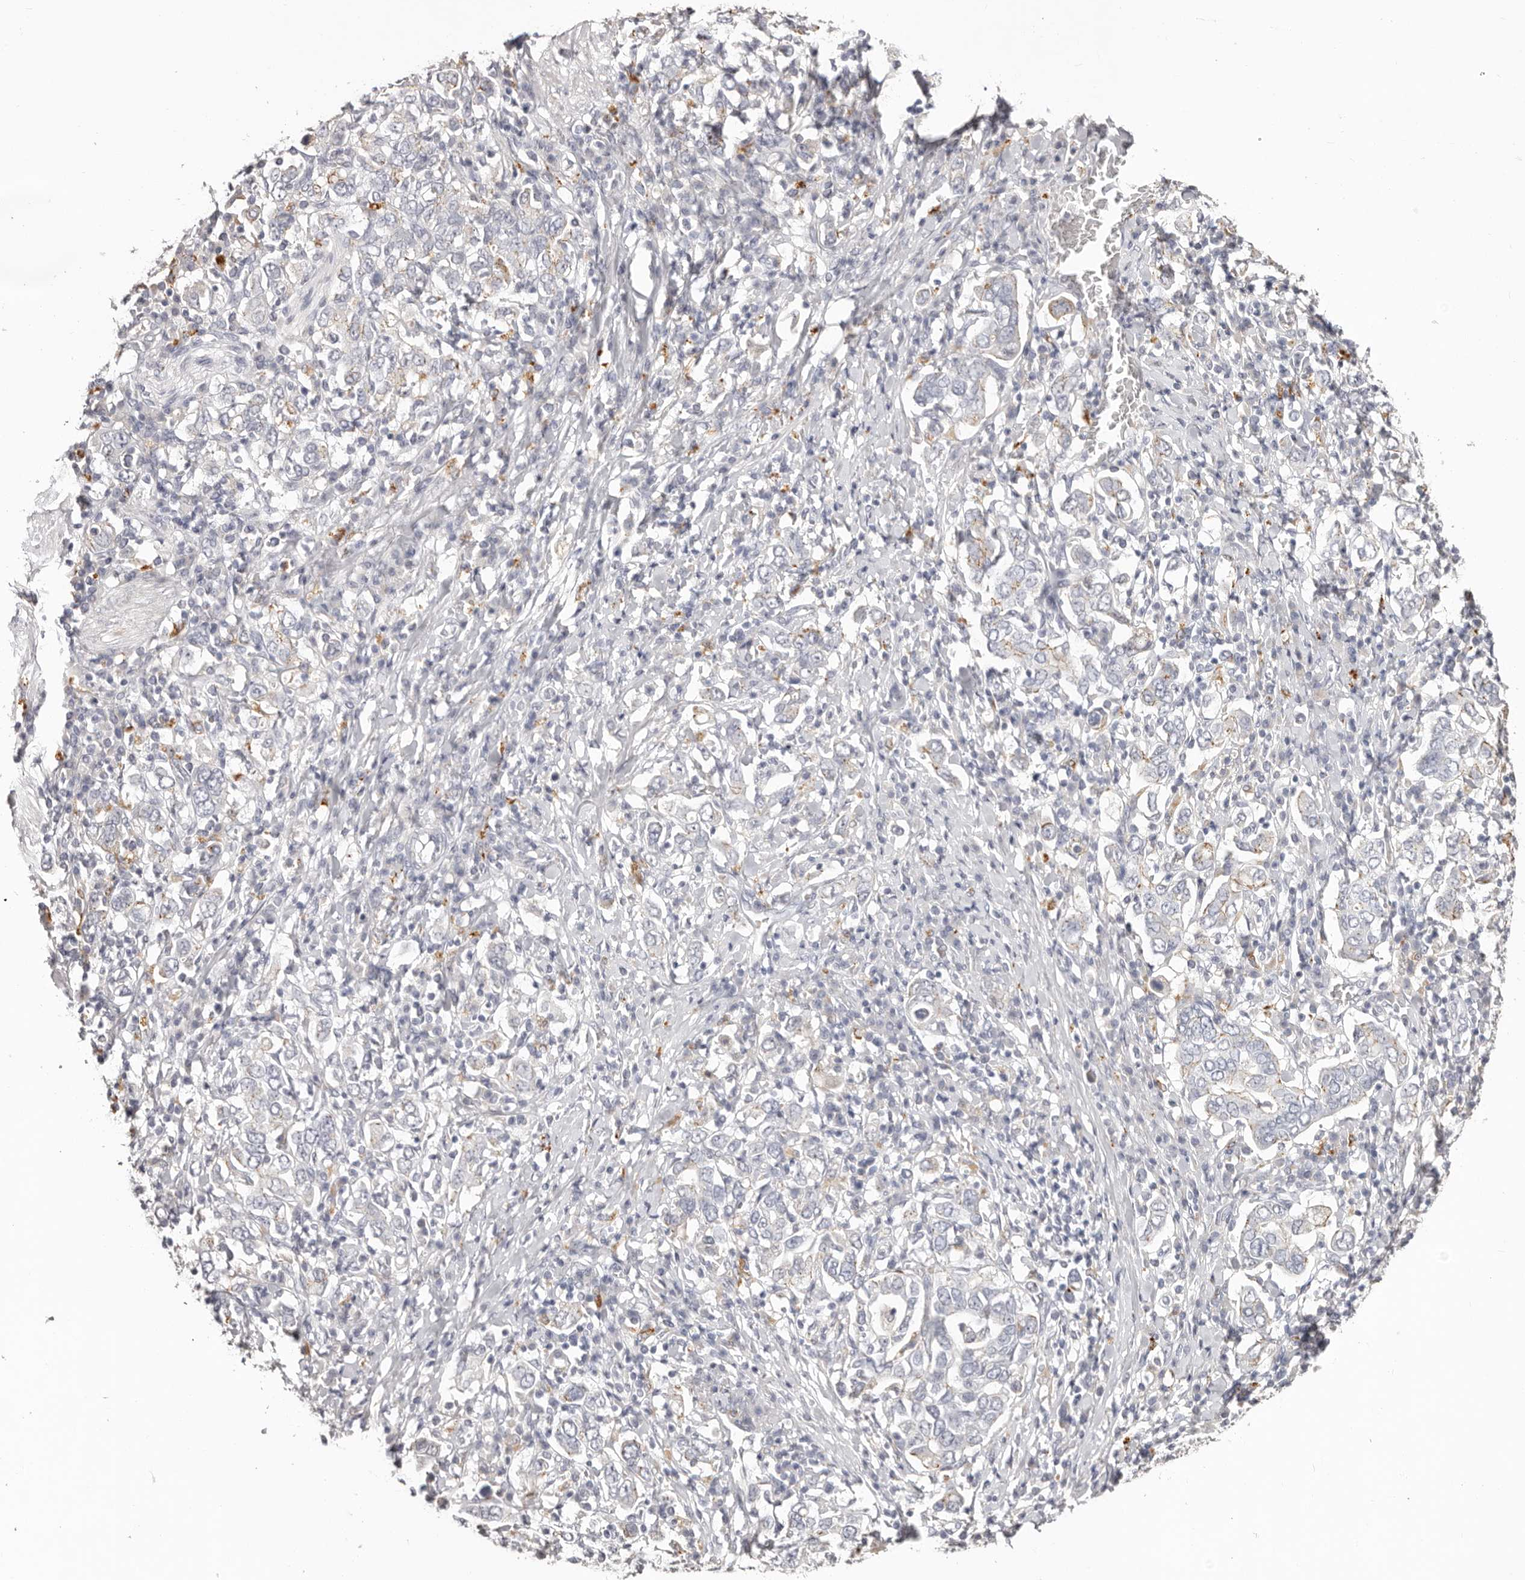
{"staining": {"intensity": "negative", "quantity": "none", "location": "none"}, "tissue": "stomach cancer", "cell_type": "Tumor cells", "image_type": "cancer", "snomed": [{"axis": "morphology", "description": "Adenocarcinoma, NOS"}, {"axis": "topography", "description": "Stomach, upper"}], "caption": "Human stomach cancer (adenocarcinoma) stained for a protein using immunohistochemistry (IHC) demonstrates no positivity in tumor cells.", "gene": "PCDHB6", "patient": {"sex": "male", "age": 62}}